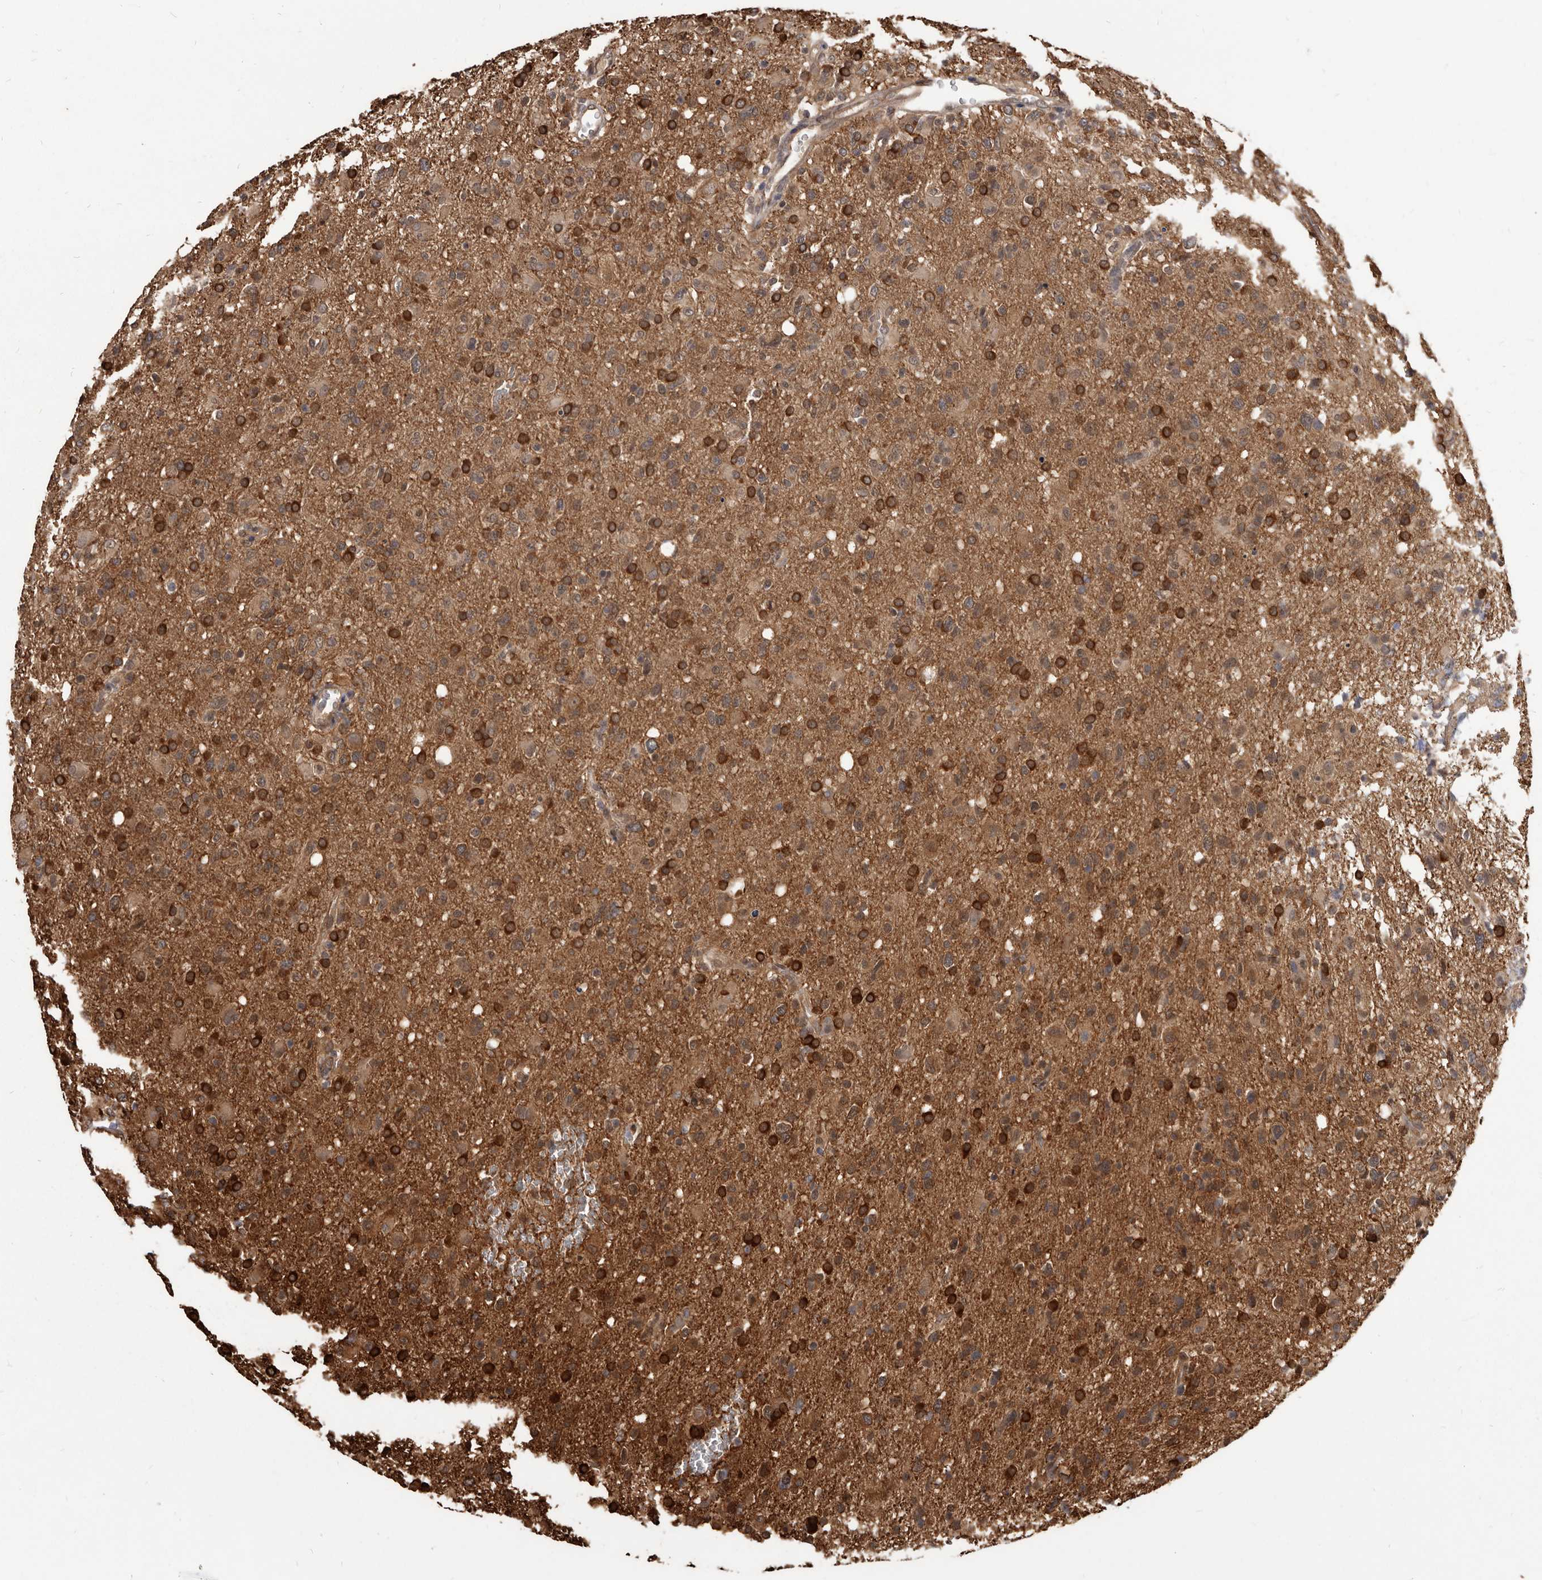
{"staining": {"intensity": "strong", "quantity": "<25%", "location": "cytoplasmic/membranous"}, "tissue": "glioma", "cell_type": "Tumor cells", "image_type": "cancer", "snomed": [{"axis": "morphology", "description": "Glioma, malignant, High grade"}, {"axis": "topography", "description": "Brain"}], "caption": "High-grade glioma (malignant) stained with a protein marker demonstrates strong staining in tumor cells.", "gene": "ADAMTS20", "patient": {"sex": "female", "age": 57}}